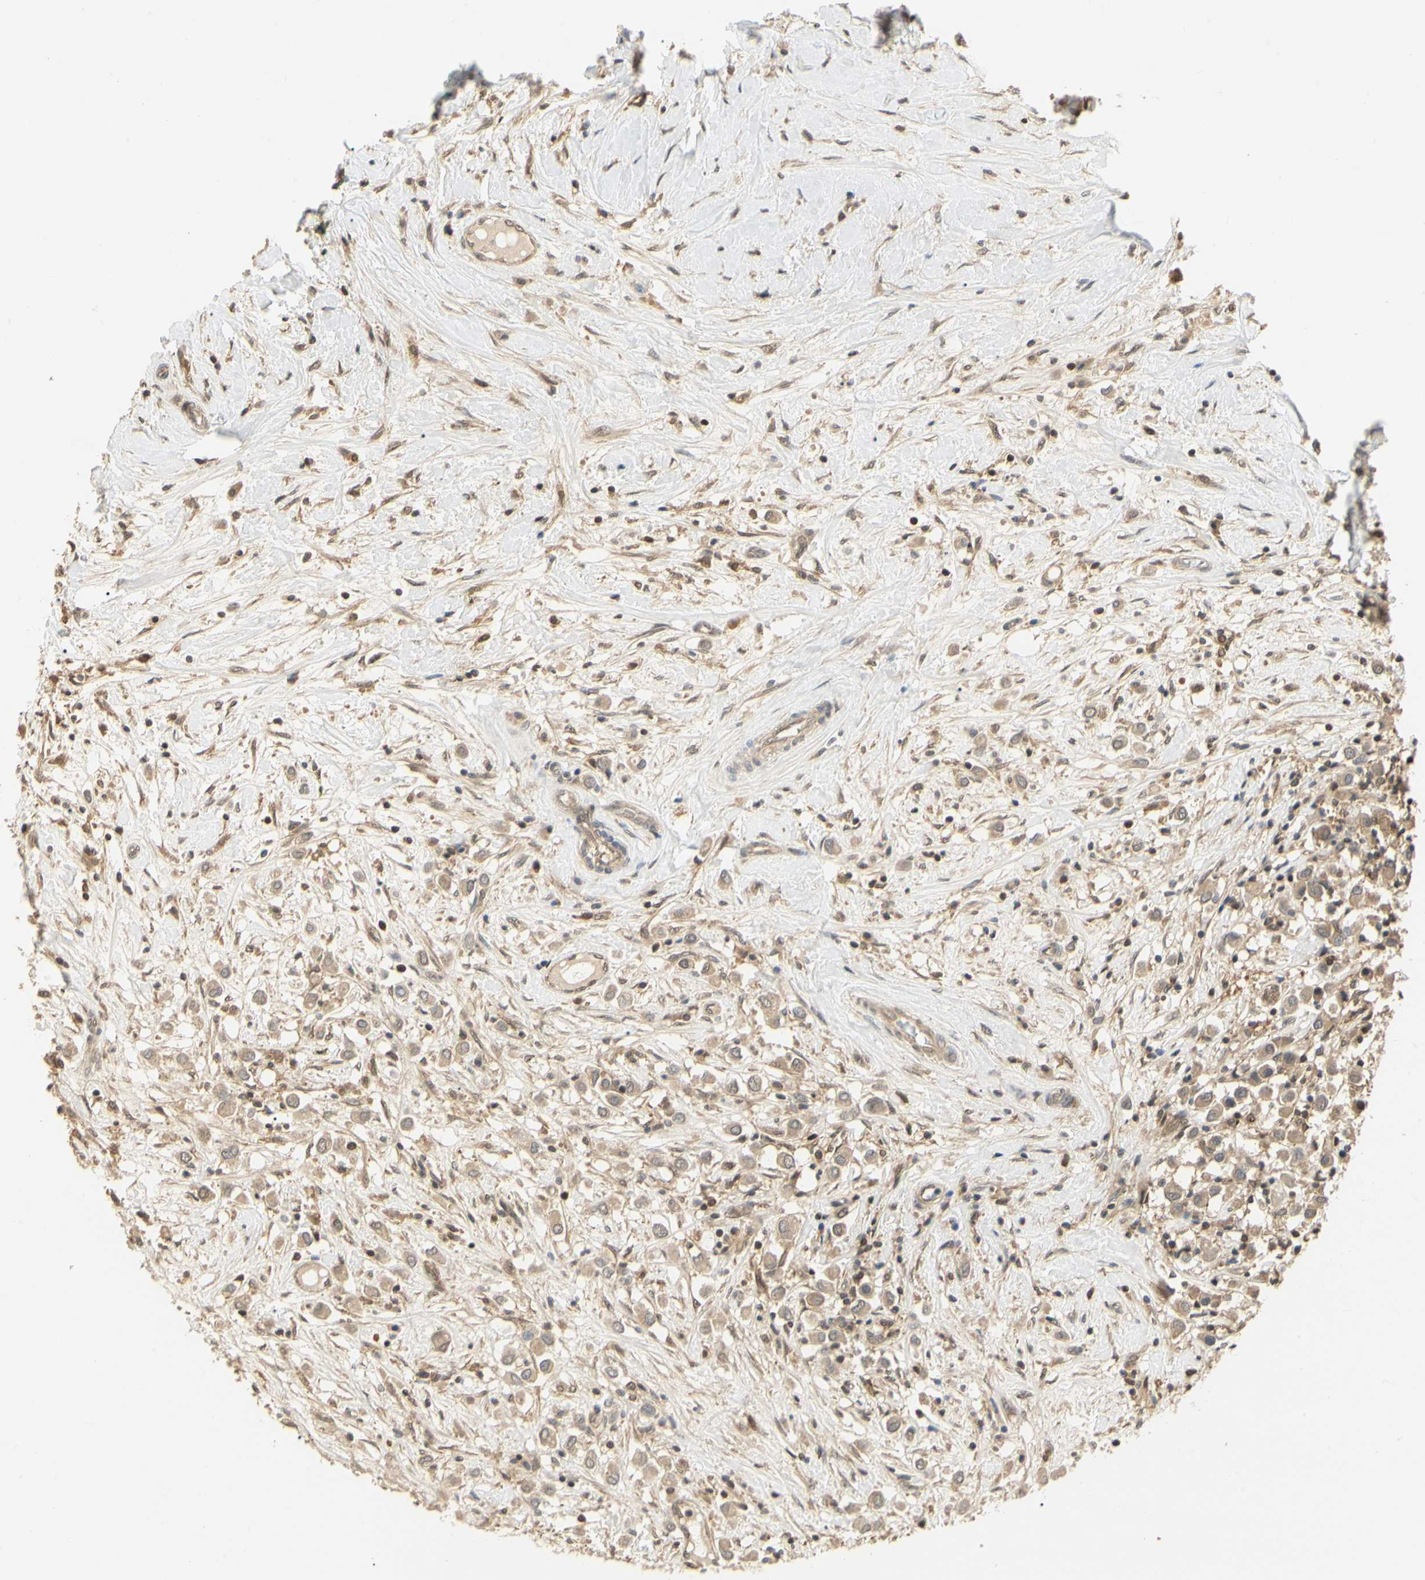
{"staining": {"intensity": "weak", "quantity": ">75%", "location": "cytoplasmic/membranous"}, "tissue": "breast cancer", "cell_type": "Tumor cells", "image_type": "cancer", "snomed": [{"axis": "morphology", "description": "Duct carcinoma"}, {"axis": "topography", "description": "Breast"}], "caption": "High-magnification brightfield microscopy of breast cancer (infiltrating ductal carcinoma) stained with DAB (brown) and counterstained with hematoxylin (blue). tumor cells exhibit weak cytoplasmic/membranous expression is appreciated in approximately>75% of cells.", "gene": "UBE2Z", "patient": {"sex": "female", "age": 61}}